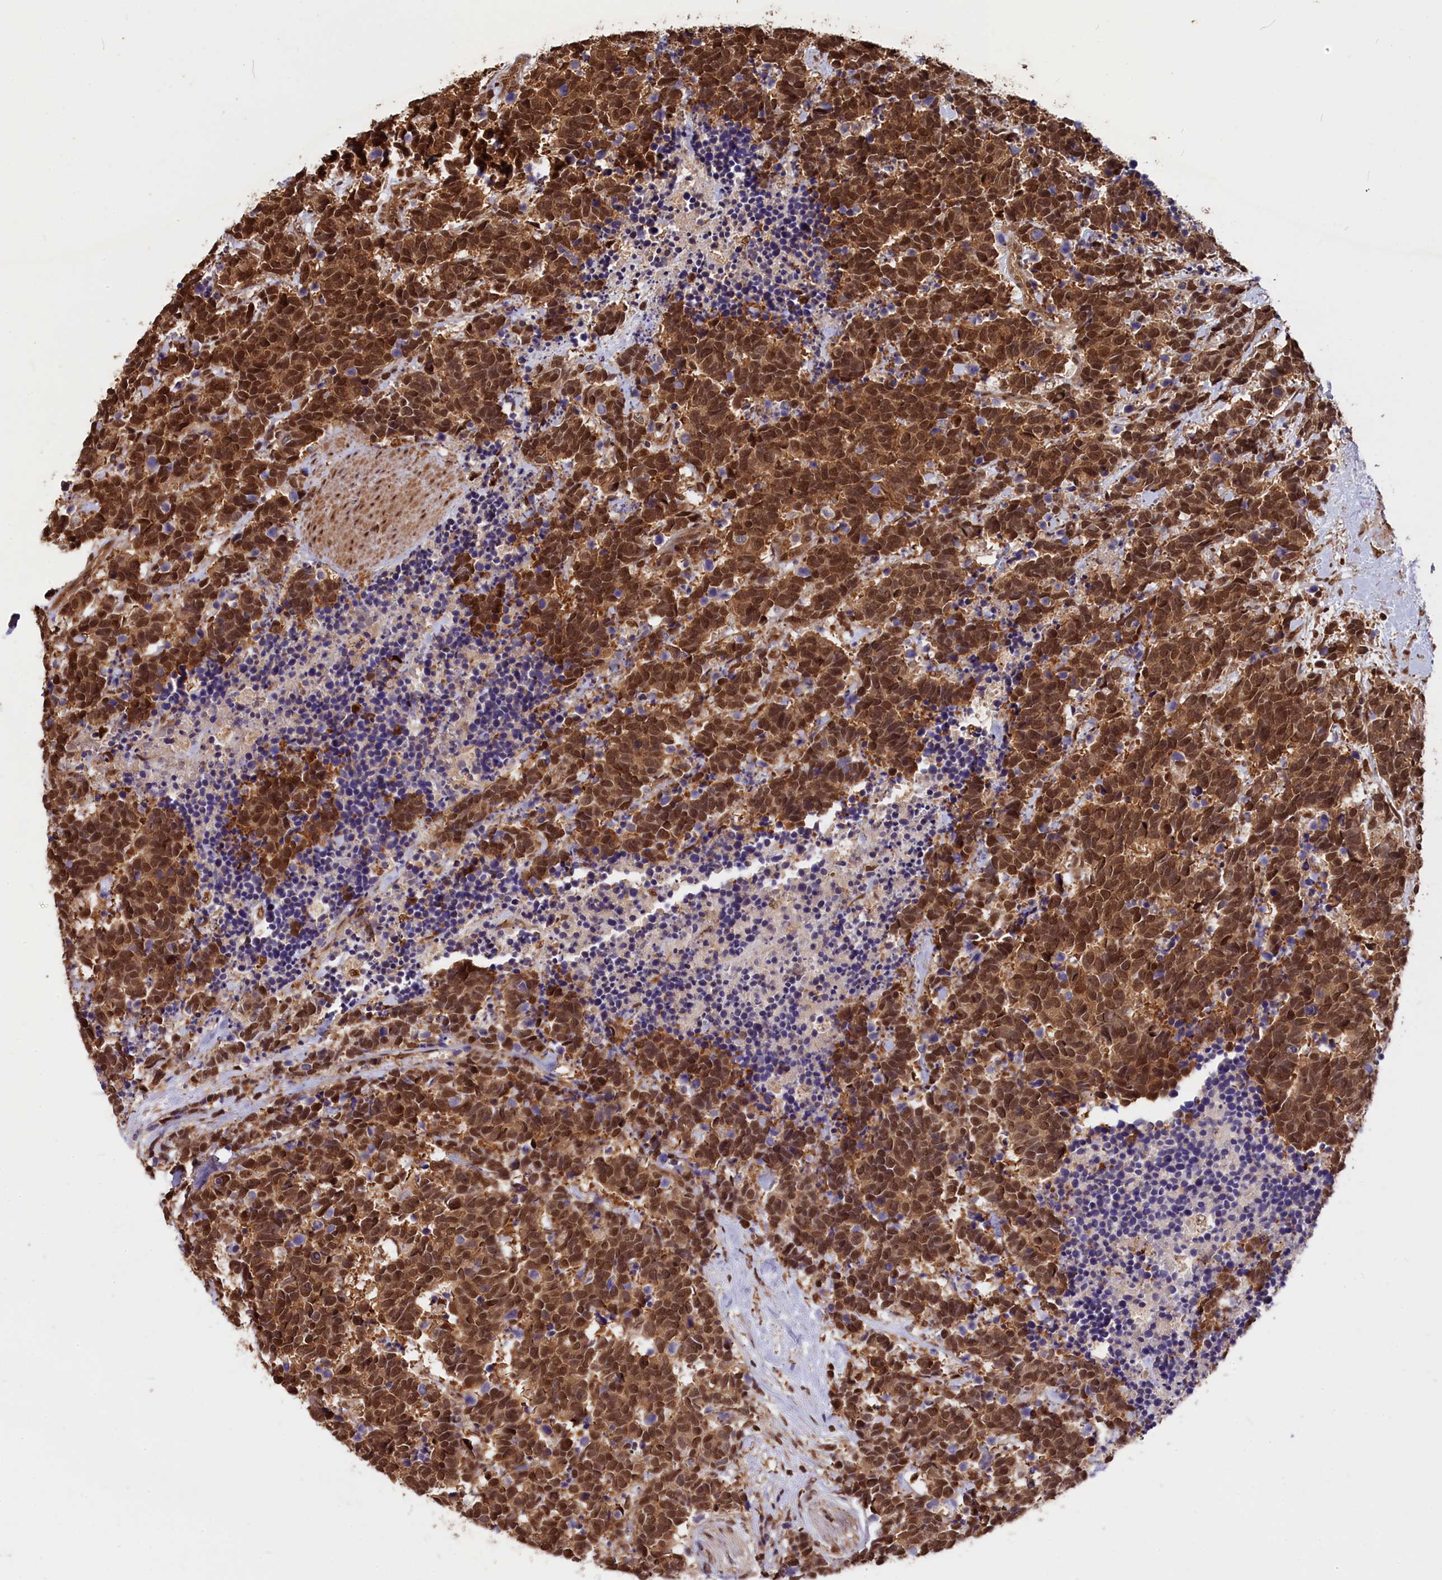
{"staining": {"intensity": "moderate", "quantity": ">75%", "location": "cytoplasmic/membranous,nuclear"}, "tissue": "carcinoid", "cell_type": "Tumor cells", "image_type": "cancer", "snomed": [{"axis": "morphology", "description": "Carcinoma, NOS"}, {"axis": "morphology", "description": "Carcinoid, malignant, NOS"}, {"axis": "topography", "description": "Prostate"}], "caption": "An image showing moderate cytoplasmic/membranous and nuclear expression in about >75% of tumor cells in malignant carcinoid, as visualized by brown immunohistochemical staining.", "gene": "ADRM1", "patient": {"sex": "male", "age": 57}}